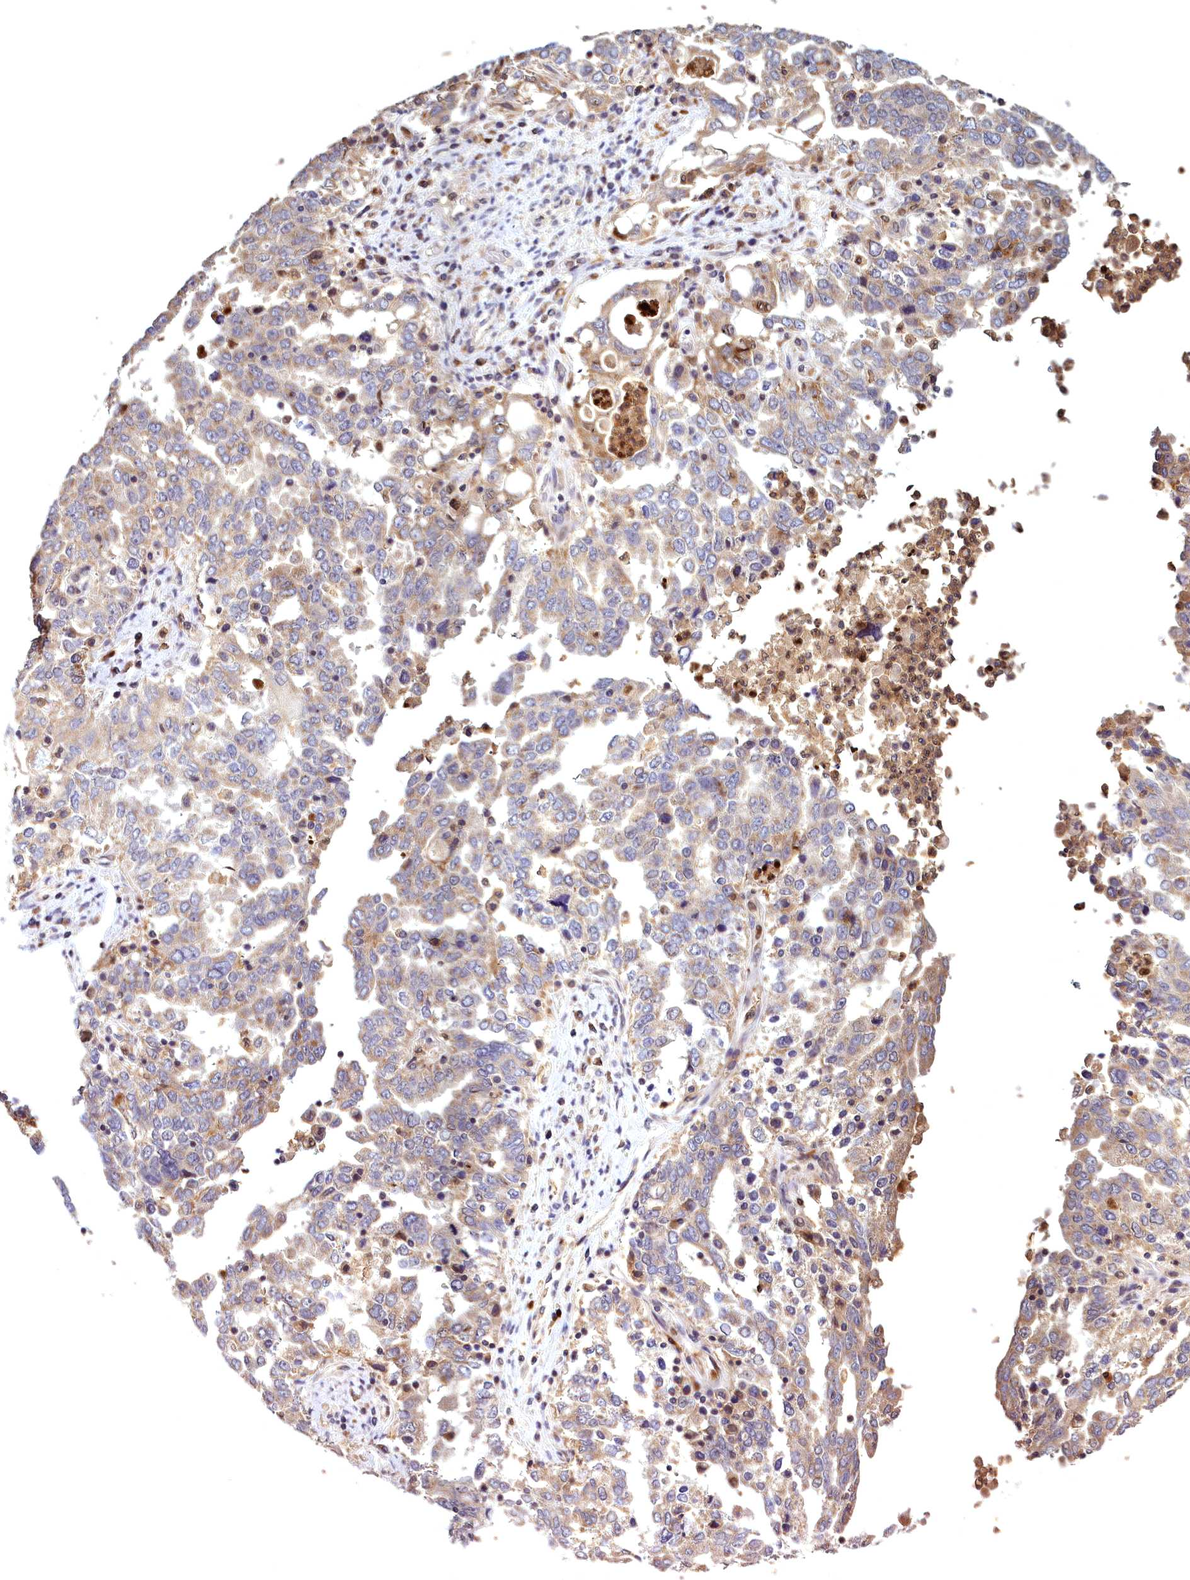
{"staining": {"intensity": "moderate", "quantity": "25%-75%", "location": "cytoplasmic/membranous"}, "tissue": "ovarian cancer", "cell_type": "Tumor cells", "image_type": "cancer", "snomed": [{"axis": "morphology", "description": "Carcinoma, endometroid"}, {"axis": "topography", "description": "Ovary"}], "caption": "Human endometroid carcinoma (ovarian) stained with a protein marker displays moderate staining in tumor cells.", "gene": "EPB41L4B", "patient": {"sex": "female", "age": 62}}